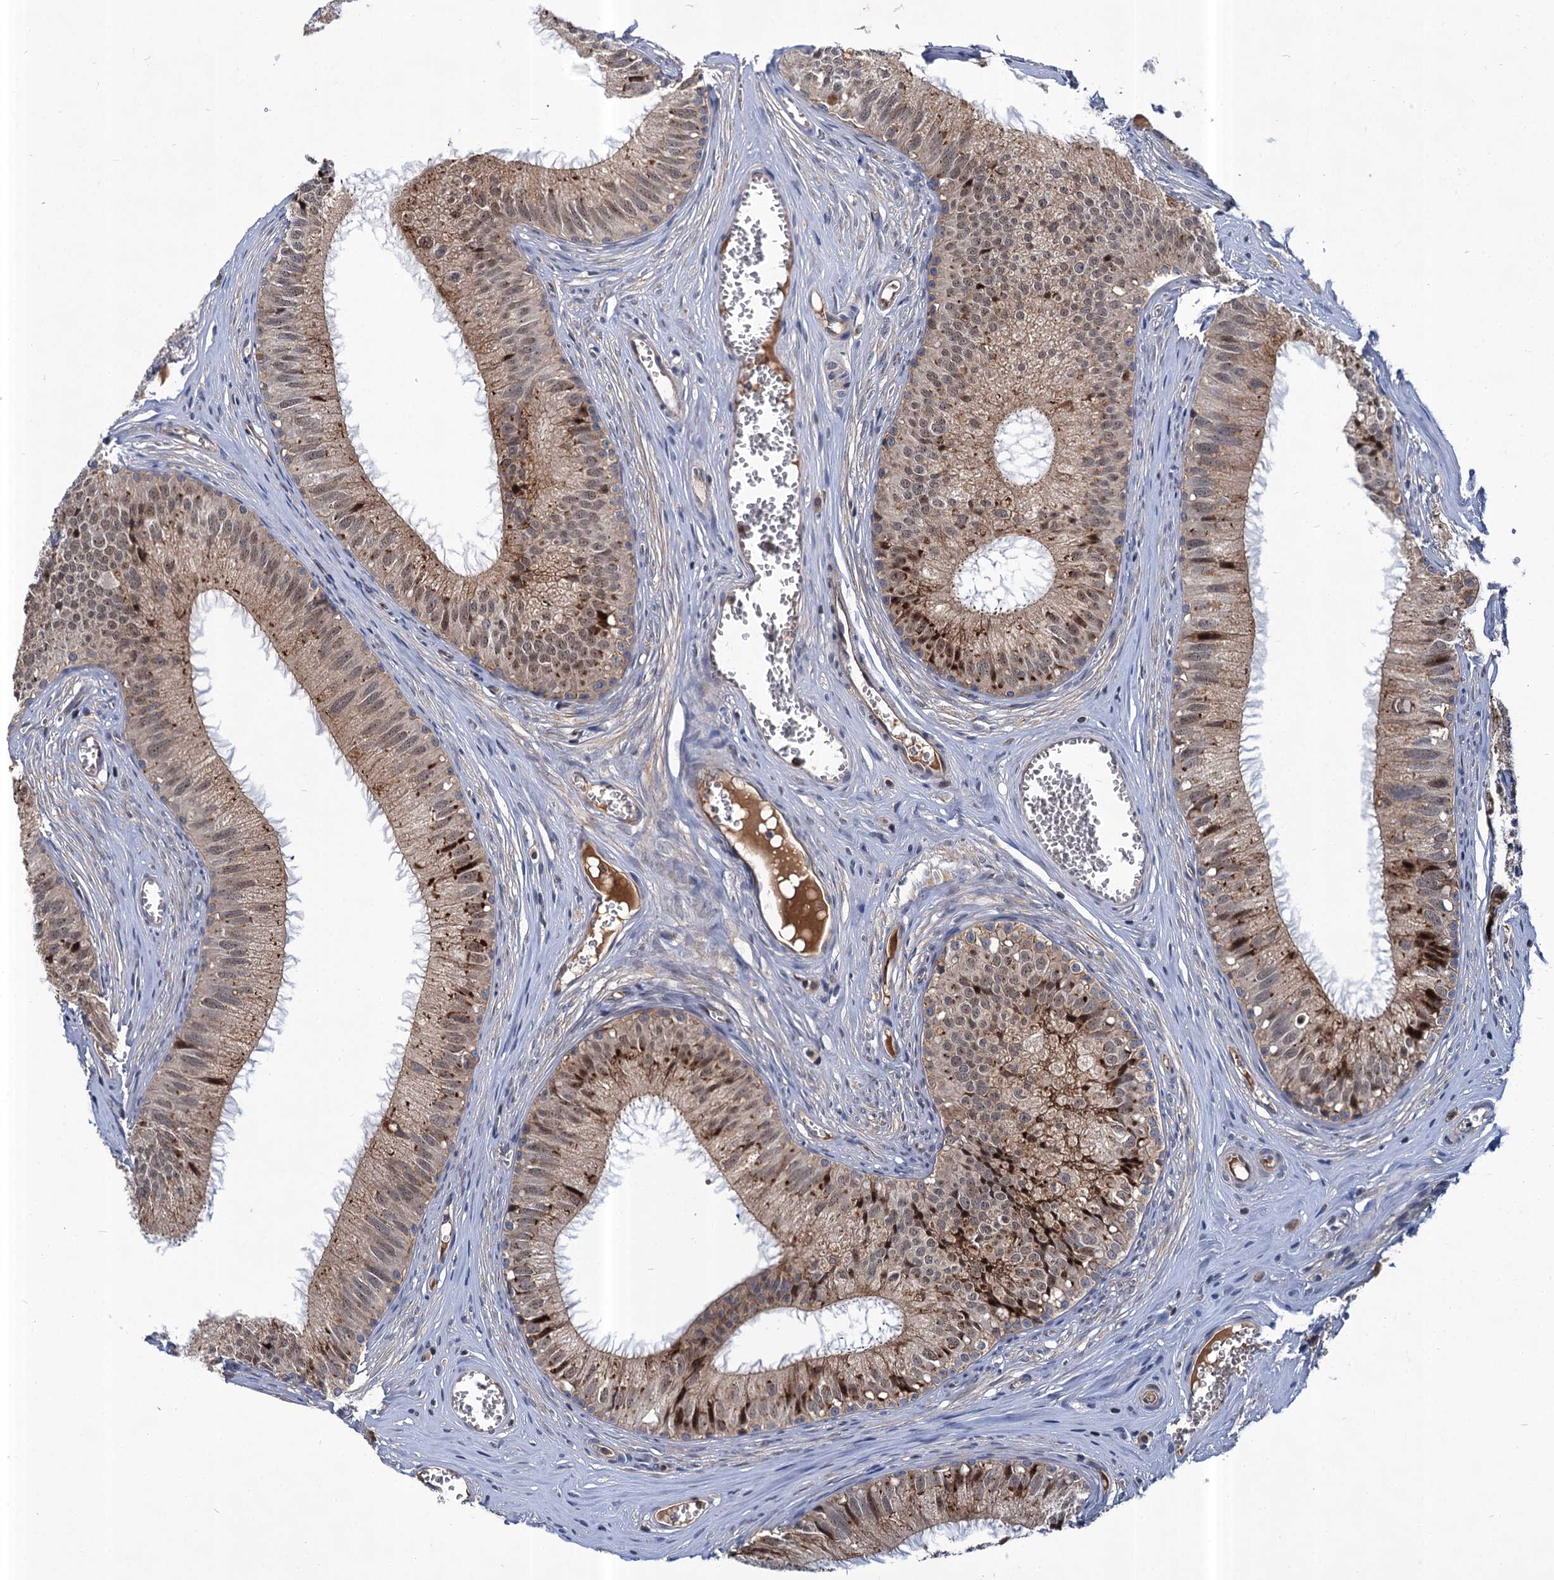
{"staining": {"intensity": "moderate", "quantity": ">75%", "location": "cytoplasmic/membranous"}, "tissue": "epididymis", "cell_type": "Glandular cells", "image_type": "normal", "snomed": [{"axis": "morphology", "description": "Normal tissue, NOS"}, {"axis": "topography", "description": "Epididymis"}], "caption": "The photomicrograph exhibits a brown stain indicating the presence of a protein in the cytoplasmic/membranous of glandular cells in epididymis. Ihc stains the protein in brown and the nuclei are stained blue.", "gene": "ABLIM1", "patient": {"sex": "male", "age": 36}}